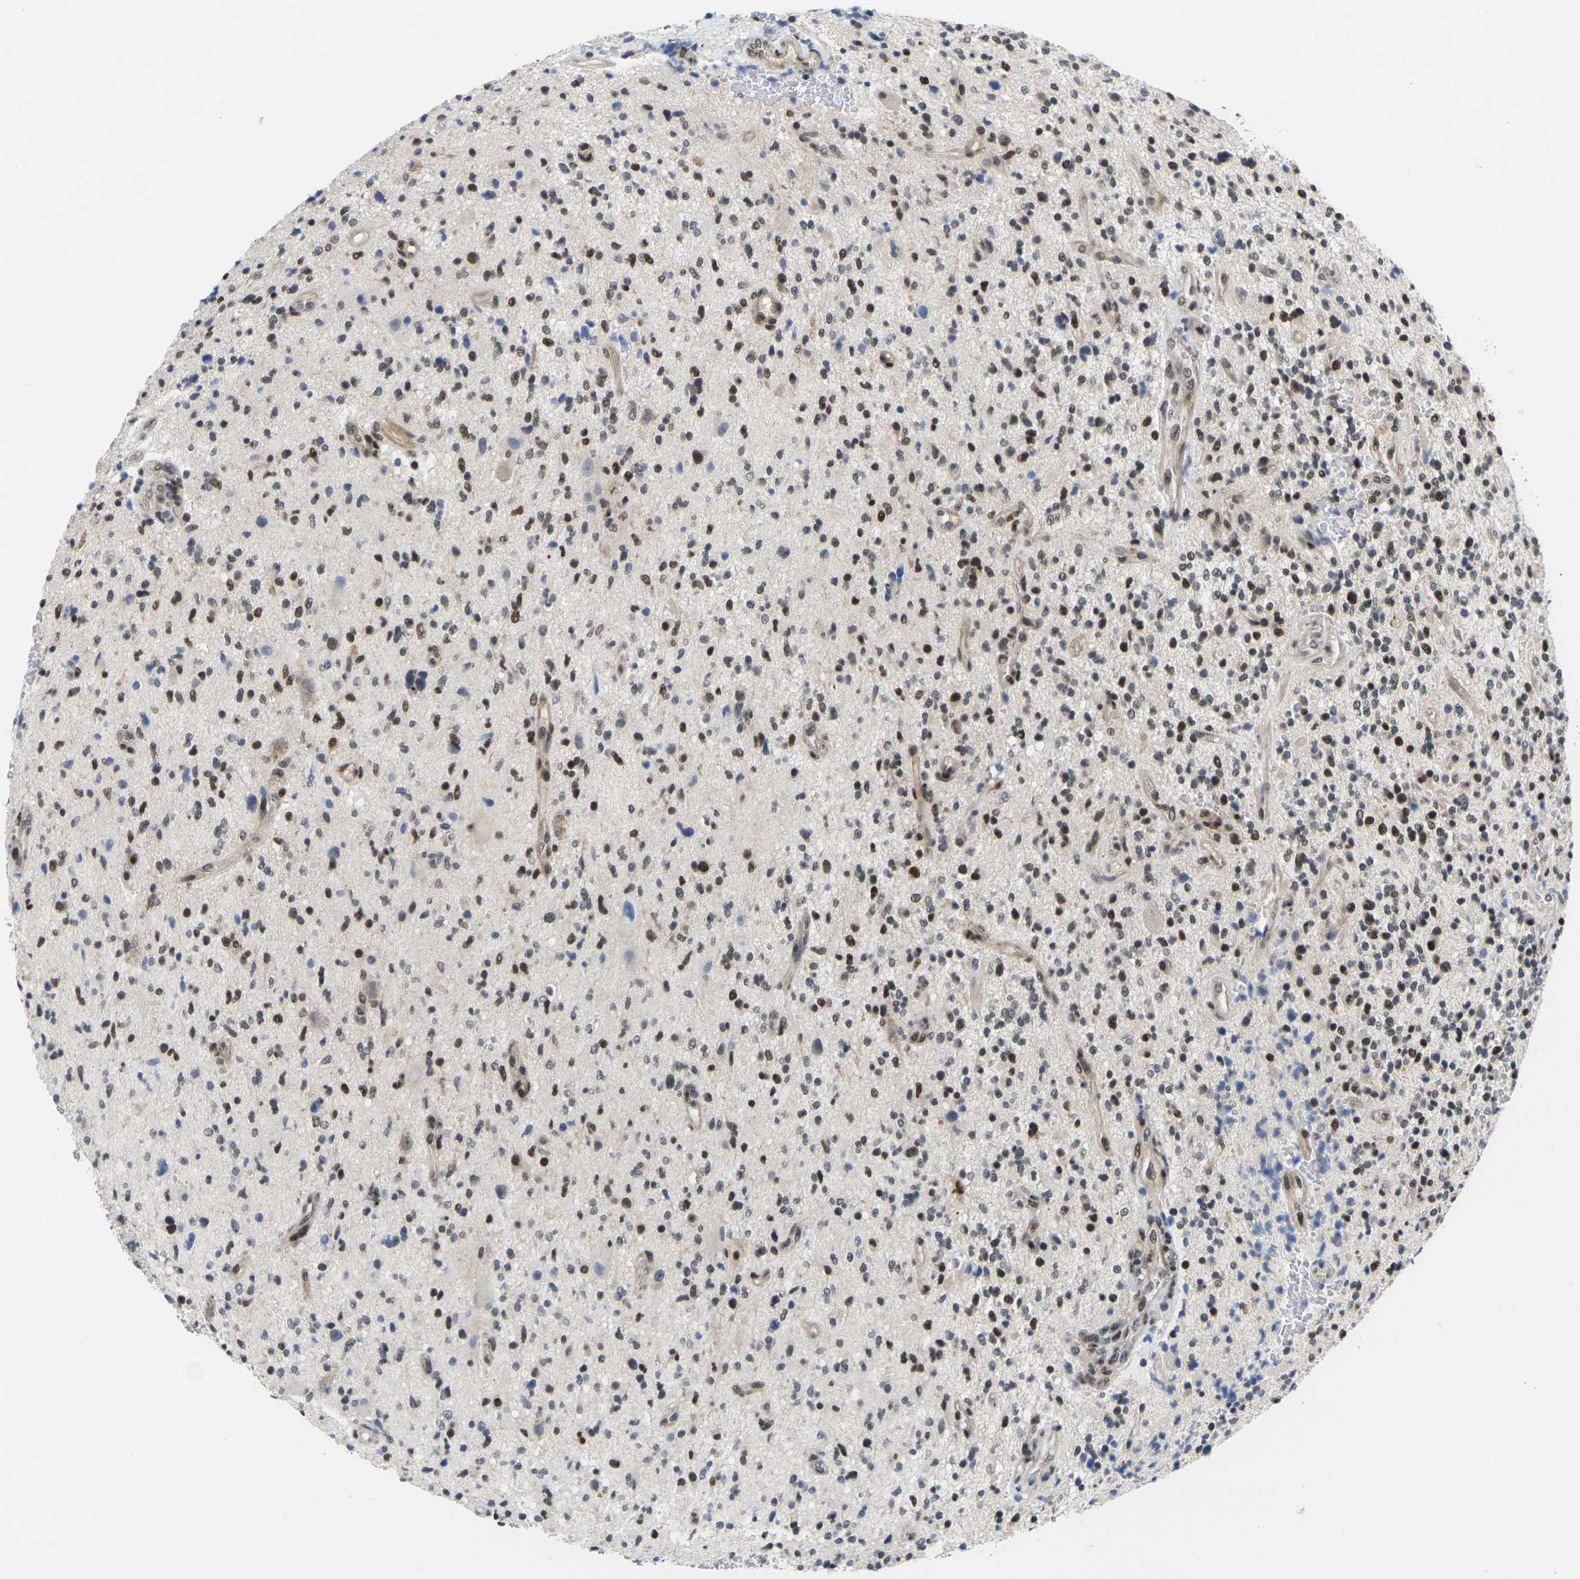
{"staining": {"intensity": "moderate", "quantity": "25%-75%", "location": "nuclear"}, "tissue": "glioma", "cell_type": "Tumor cells", "image_type": "cancer", "snomed": [{"axis": "morphology", "description": "Glioma, malignant, High grade"}, {"axis": "topography", "description": "Brain"}], "caption": "Immunohistochemistry (IHC) micrograph of human malignant glioma (high-grade) stained for a protein (brown), which demonstrates medium levels of moderate nuclear expression in approximately 25%-75% of tumor cells.", "gene": "RBM7", "patient": {"sex": "male", "age": 48}}